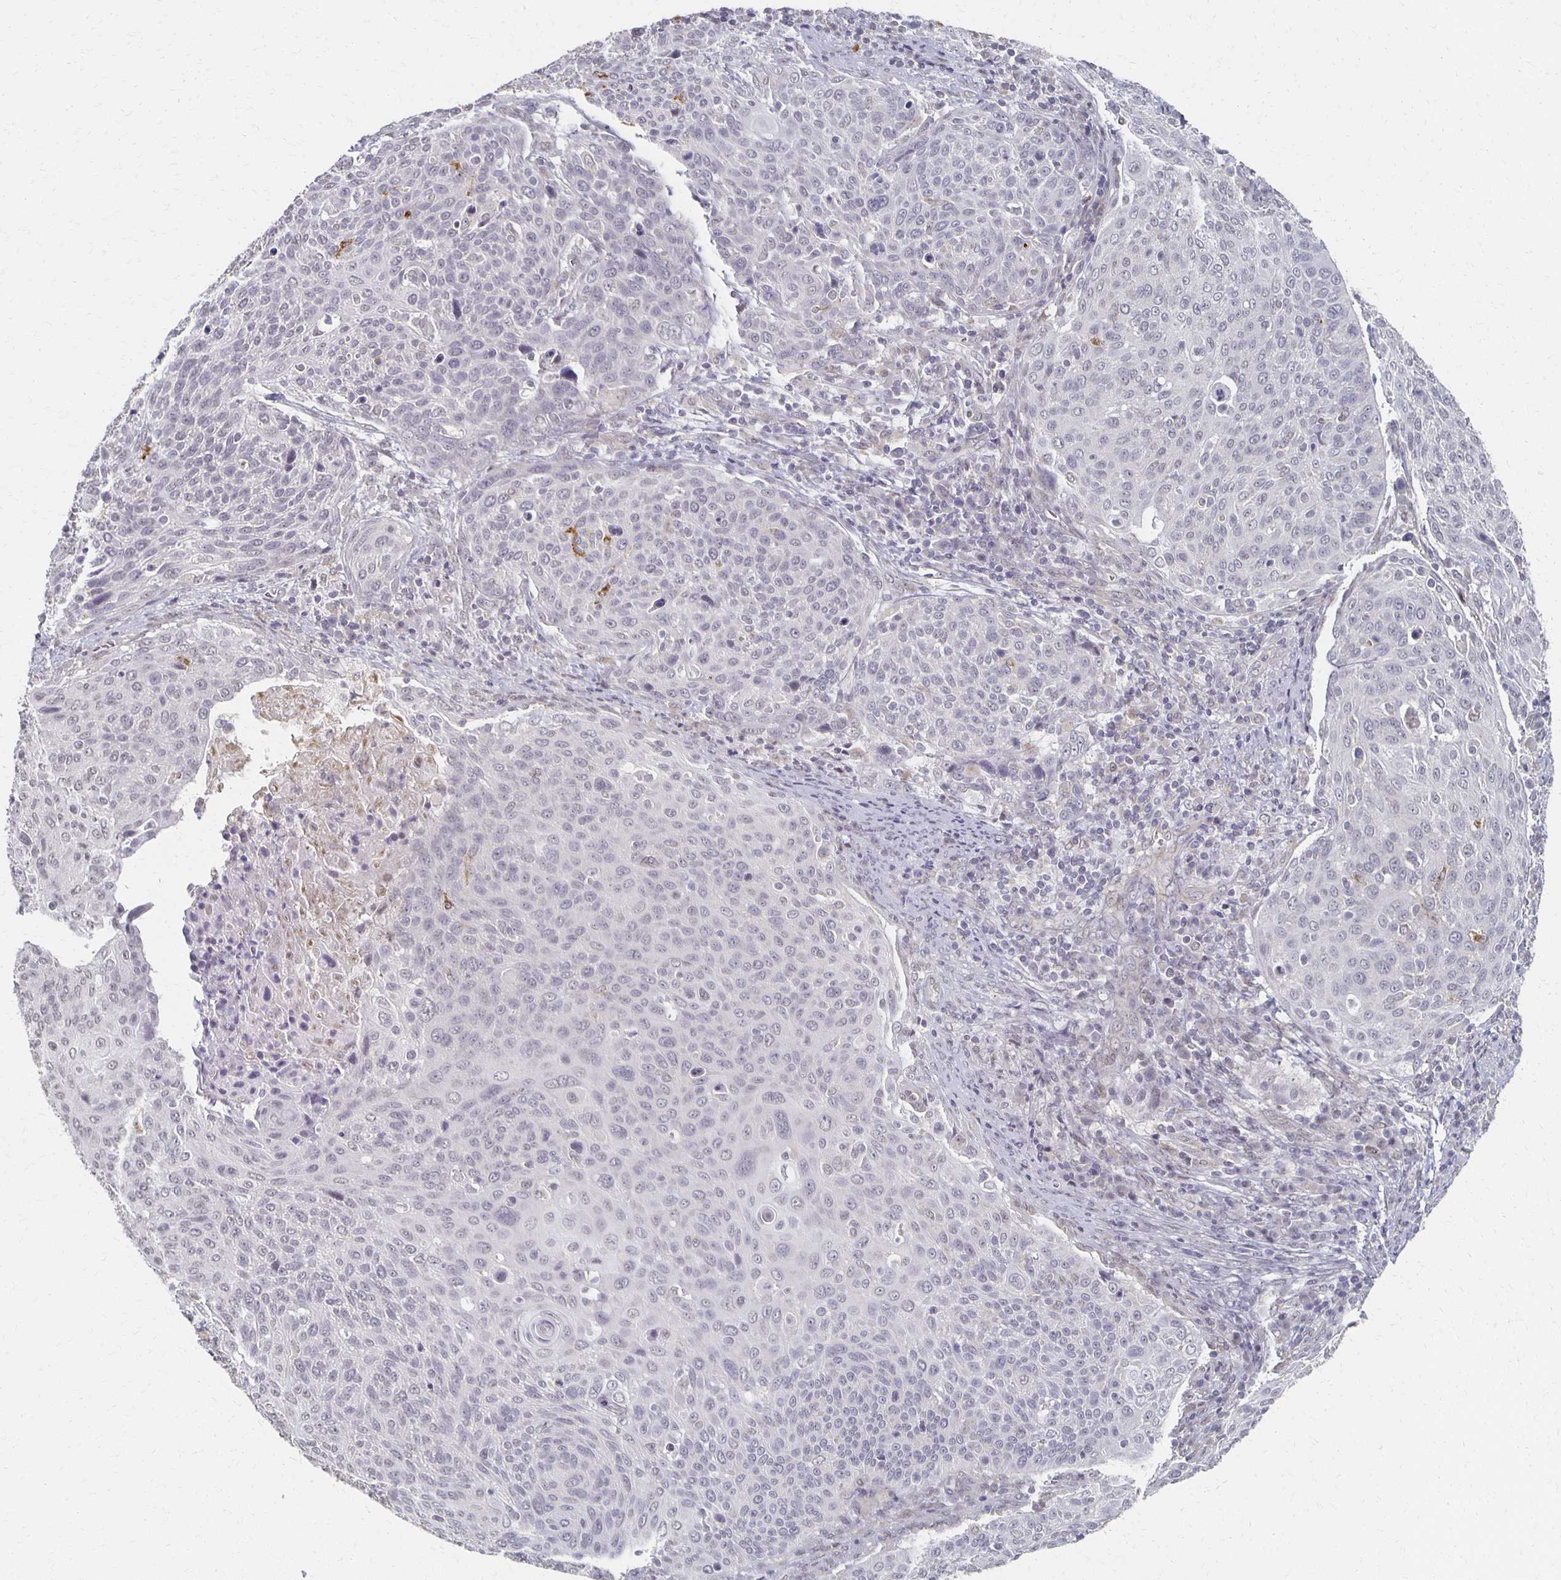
{"staining": {"intensity": "negative", "quantity": "none", "location": "none"}, "tissue": "cervical cancer", "cell_type": "Tumor cells", "image_type": "cancer", "snomed": [{"axis": "morphology", "description": "Squamous cell carcinoma, NOS"}, {"axis": "topography", "description": "Cervix"}], "caption": "High magnification brightfield microscopy of cervical squamous cell carcinoma stained with DAB (3,3'-diaminobenzidine) (brown) and counterstained with hematoxylin (blue): tumor cells show no significant positivity.", "gene": "DAB1", "patient": {"sex": "female", "age": 31}}